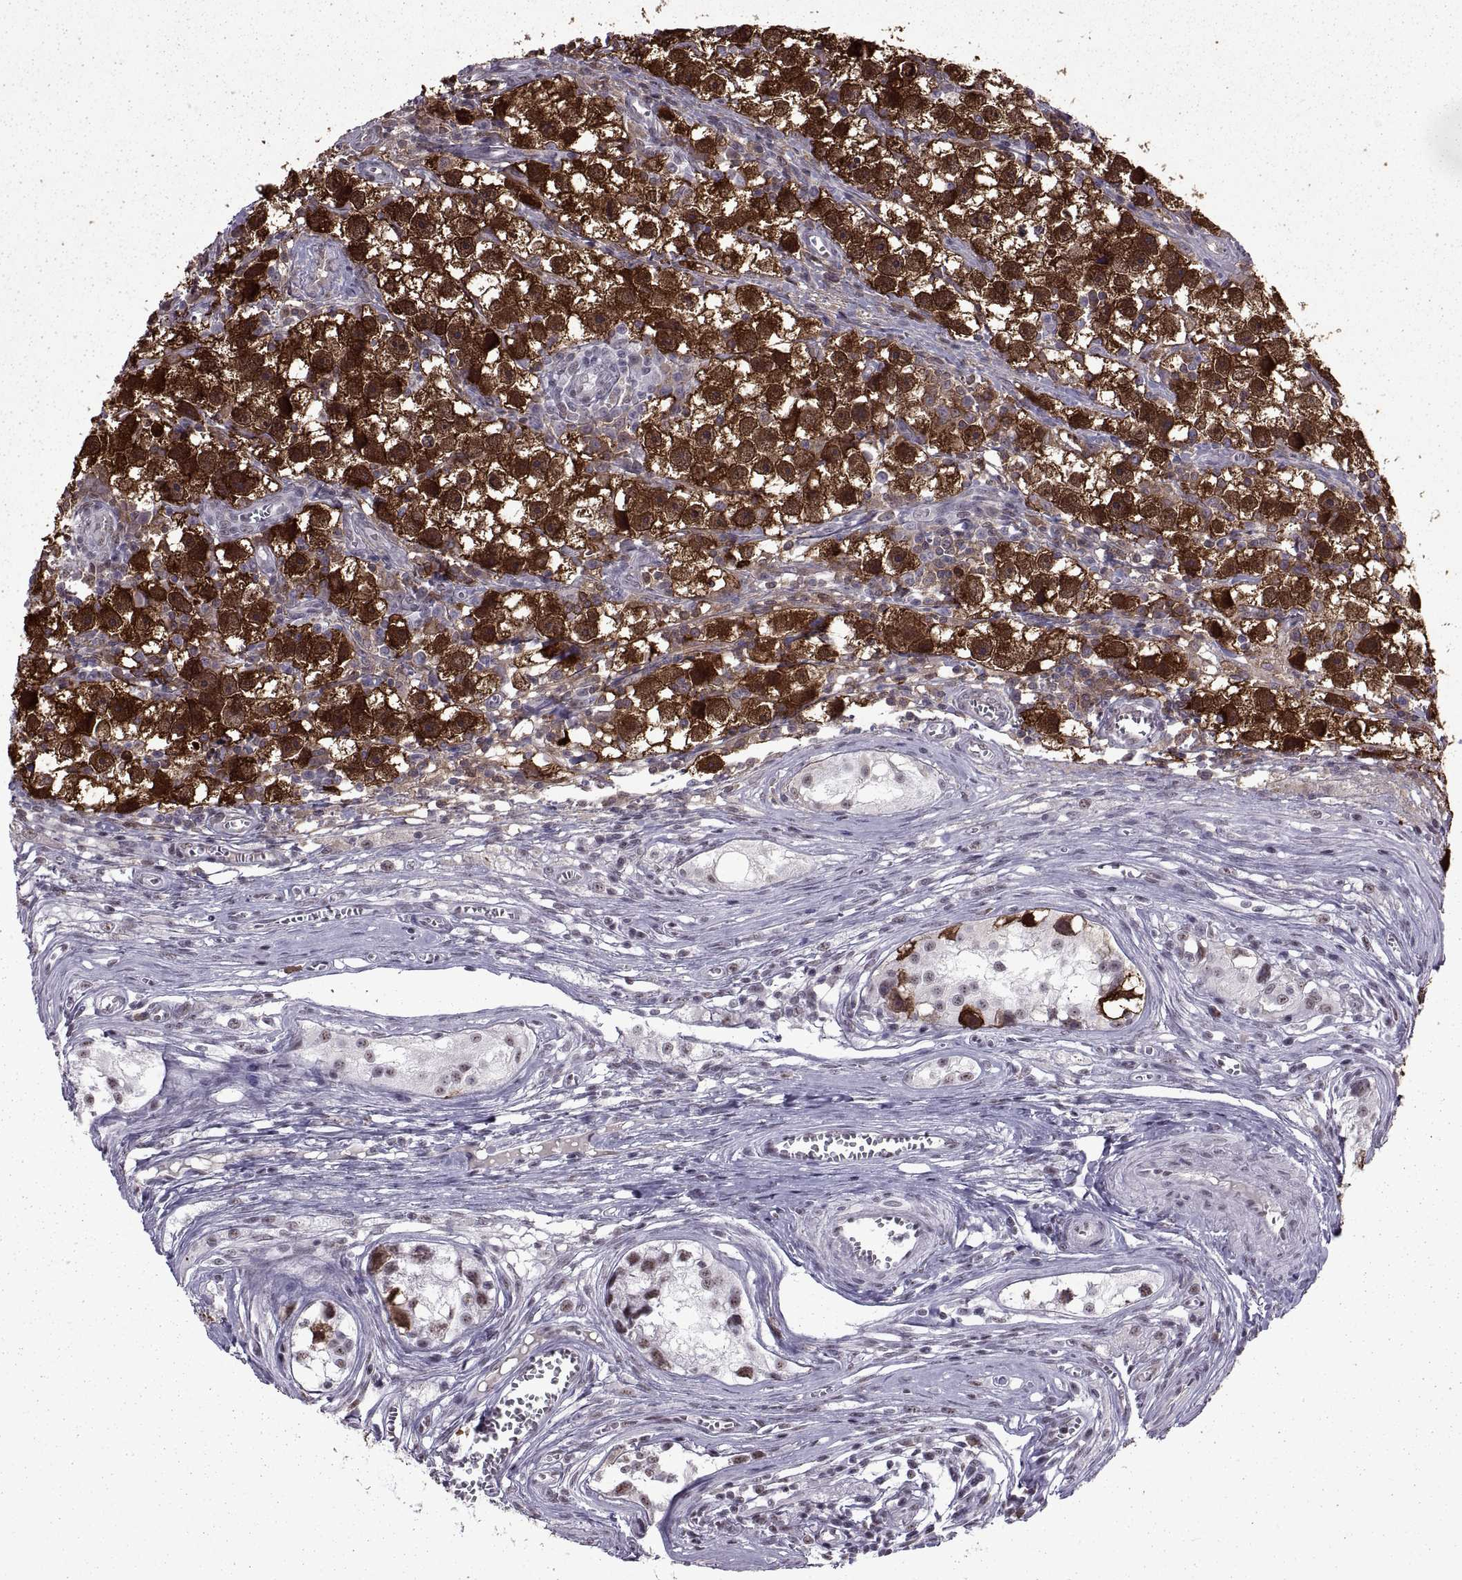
{"staining": {"intensity": "strong", "quantity": ">75%", "location": "cytoplasmic/membranous,nuclear"}, "tissue": "testis cancer", "cell_type": "Tumor cells", "image_type": "cancer", "snomed": [{"axis": "morphology", "description": "Seminoma, NOS"}, {"axis": "topography", "description": "Testis"}], "caption": "Testis cancer (seminoma) stained with a brown dye exhibits strong cytoplasmic/membranous and nuclear positive staining in about >75% of tumor cells.", "gene": "MAGEA4", "patient": {"sex": "male", "age": 30}}